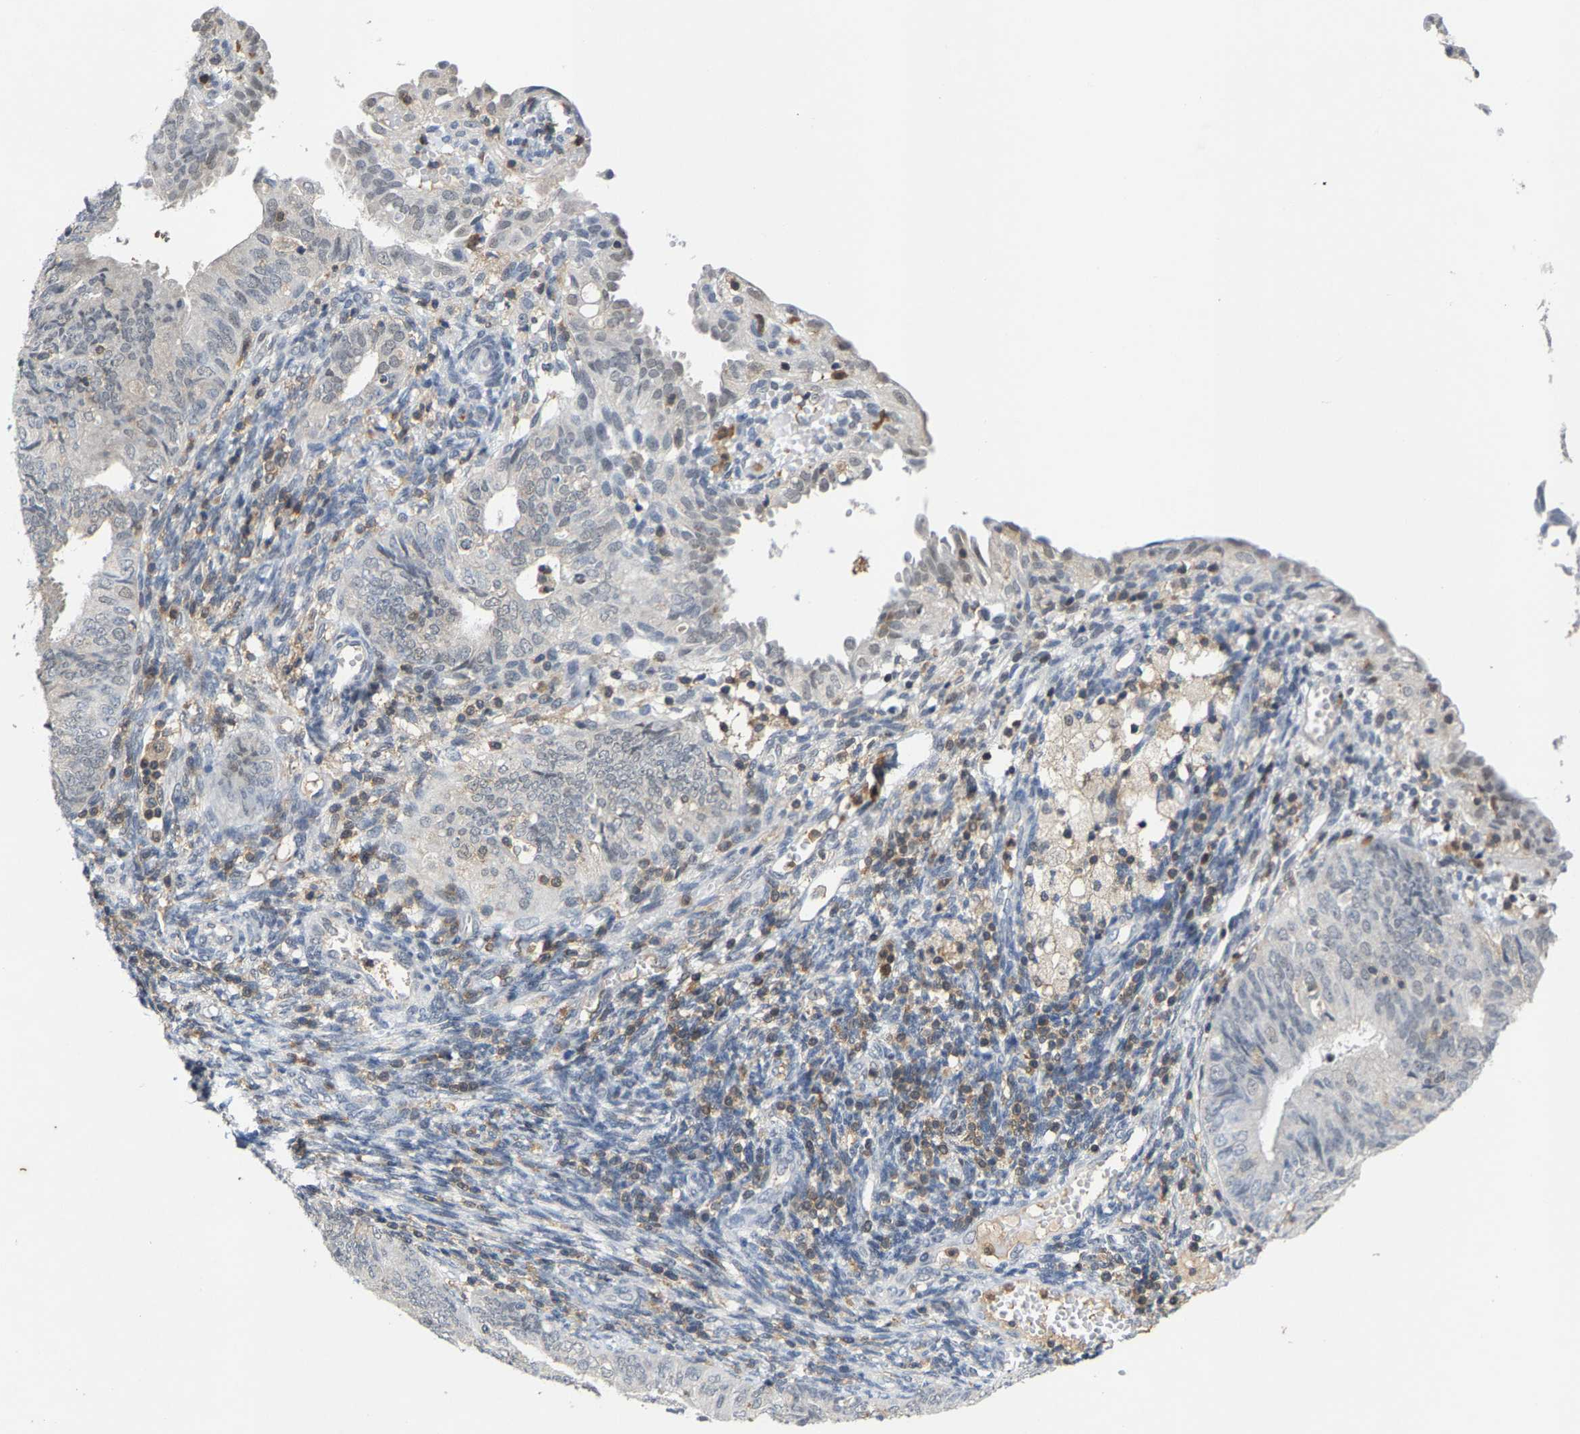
{"staining": {"intensity": "negative", "quantity": "none", "location": "none"}, "tissue": "endometrial cancer", "cell_type": "Tumor cells", "image_type": "cancer", "snomed": [{"axis": "morphology", "description": "Adenocarcinoma, NOS"}, {"axis": "topography", "description": "Endometrium"}], "caption": "Immunohistochemical staining of endometrial cancer displays no significant expression in tumor cells.", "gene": "FGD3", "patient": {"sex": "female", "age": 58}}